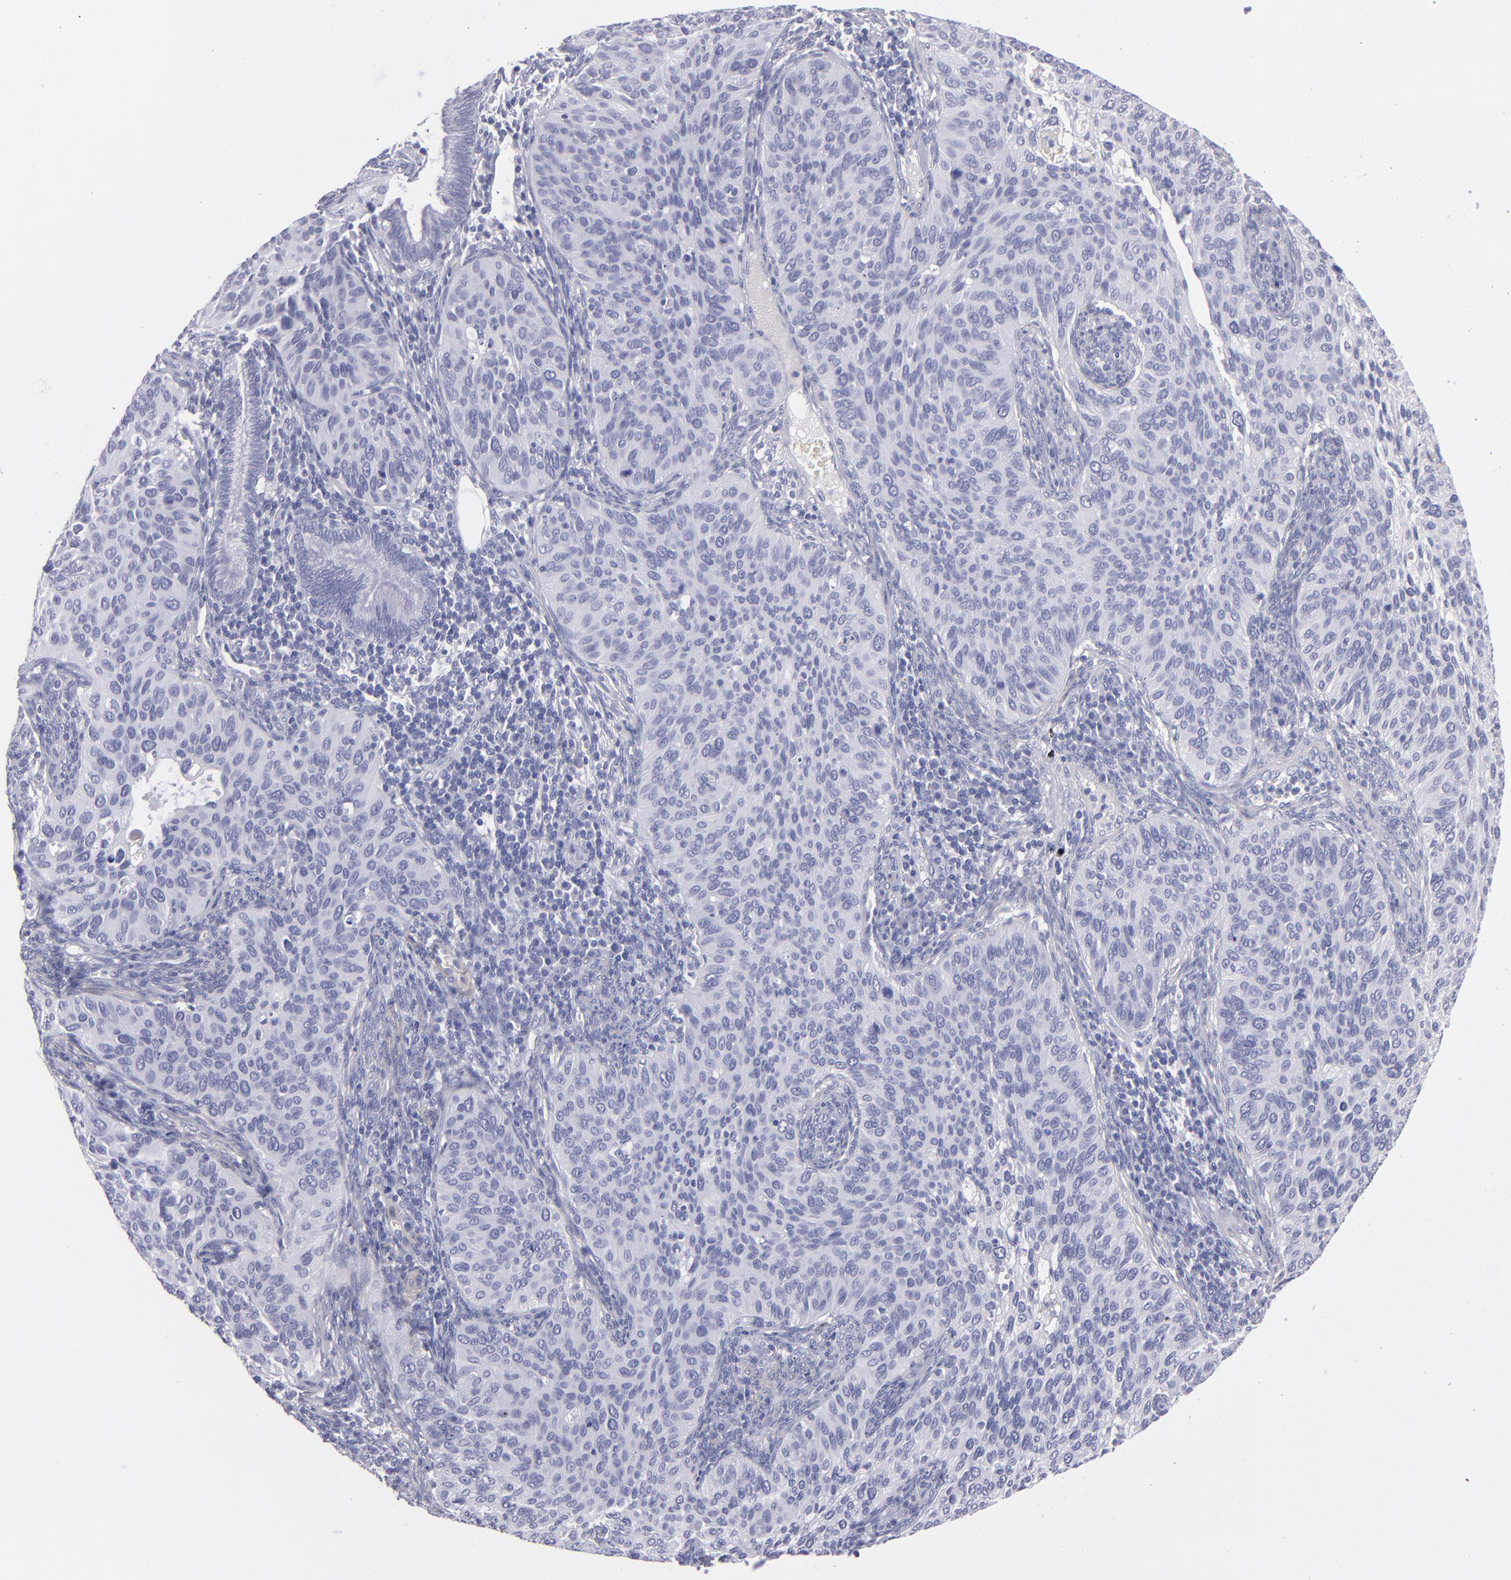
{"staining": {"intensity": "negative", "quantity": "none", "location": "none"}, "tissue": "cervical cancer", "cell_type": "Tumor cells", "image_type": "cancer", "snomed": [{"axis": "morphology", "description": "Adenocarcinoma, NOS"}, {"axis": "topography", "description": "Cervix"}], "caption": "High power microscopy micrograph of an immunohistochemistry micrograph of adenocarcinoma (cervical), revealing no significant staining in tumor cells.", "gene": "MYH11", "patient": {"sex": "female", "age": 29}}